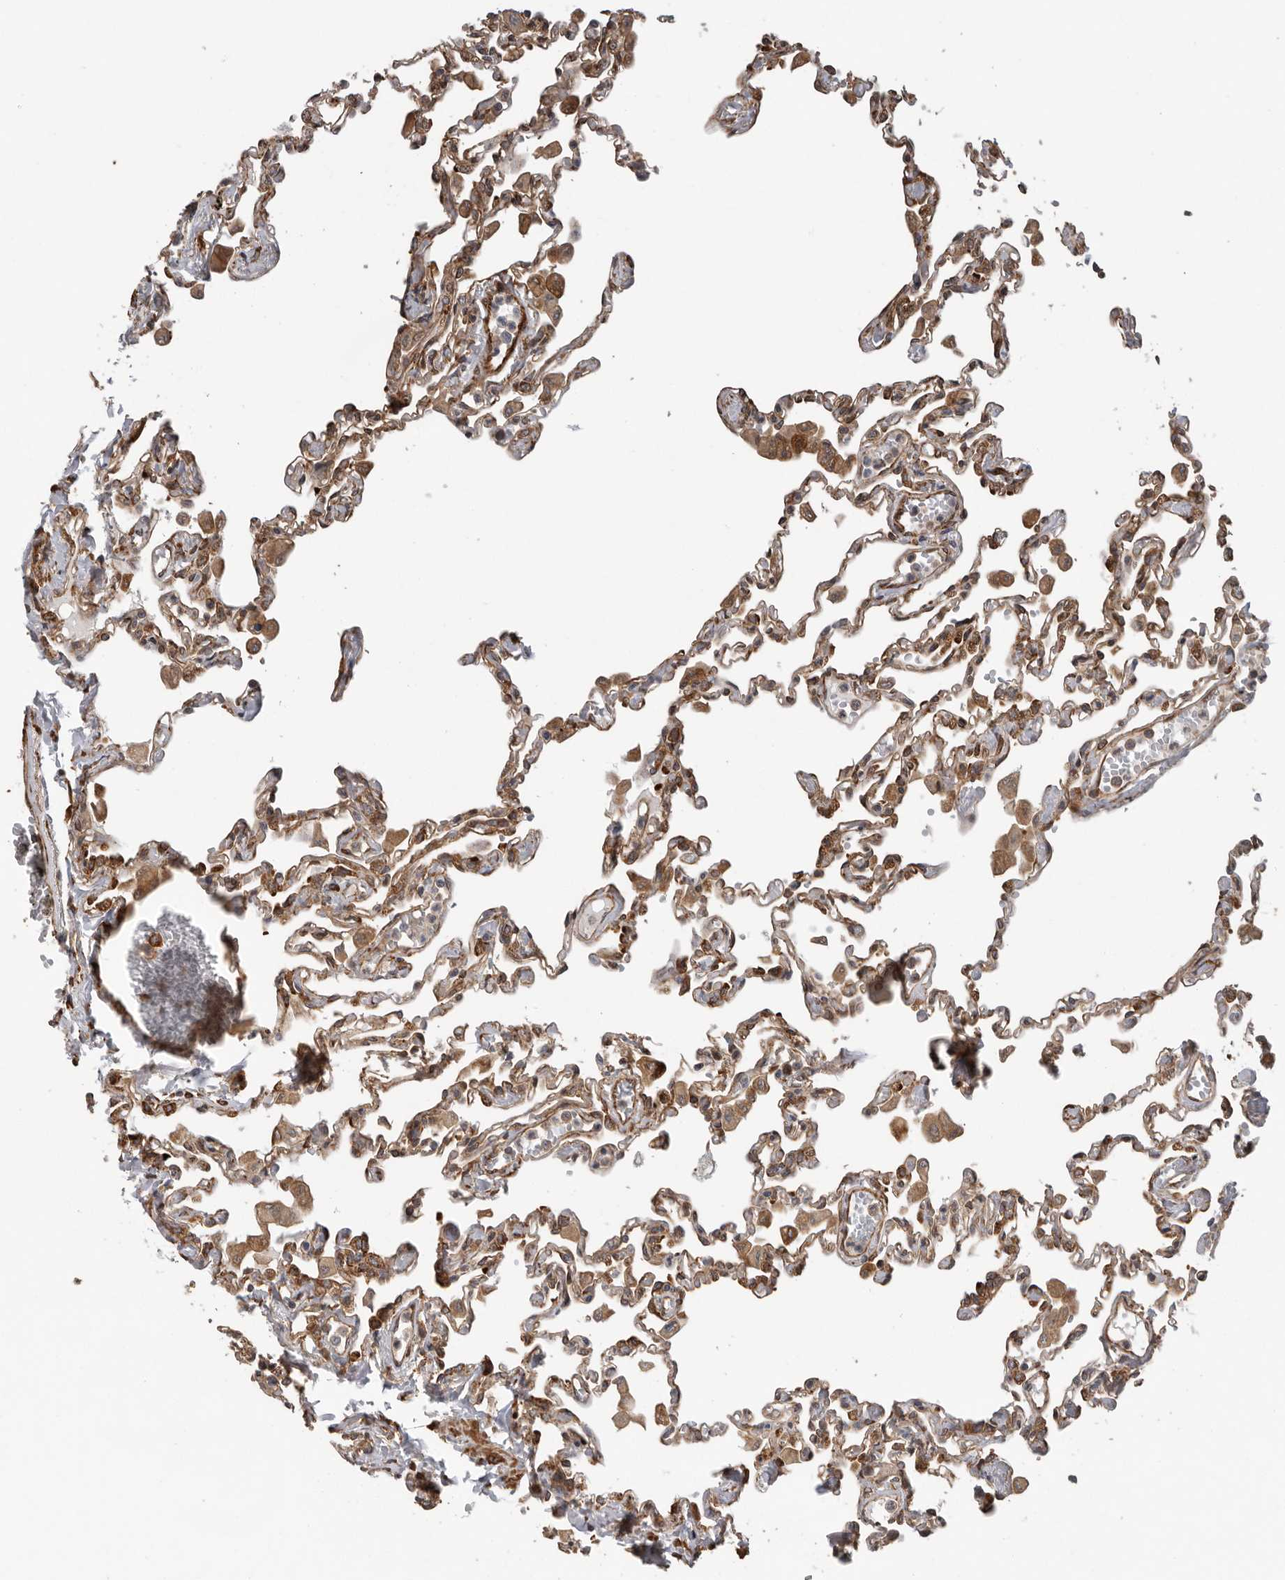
{"staining": {"intensity": "strong", "quantity": ">75%", "location": "cytoplasmic/membranous"}, "tissue": "lung", "cell_type": "Alveolar cells", "image_type": "normal", "snomed": [{"axis": "morphology", "description": "Normal tissue, NOS"}, {"axis": "topography", "description": "Bronchus"}, {"axis": "topography", "description": "Lung"}], "caption": "Protein expression analysis of benign lung exhibits strong cytoplasmic/membranous expression in about >75% of alveolar cells. The staining was performed using DAB (3,3'-diaminobenzidine) to visualize the protein expression in brown, while the nuclei were stained in blue with hematoxylin (Magnification: 20x).", "gene": "CEP350", "patient": {"sex": "female", "age": 49}}